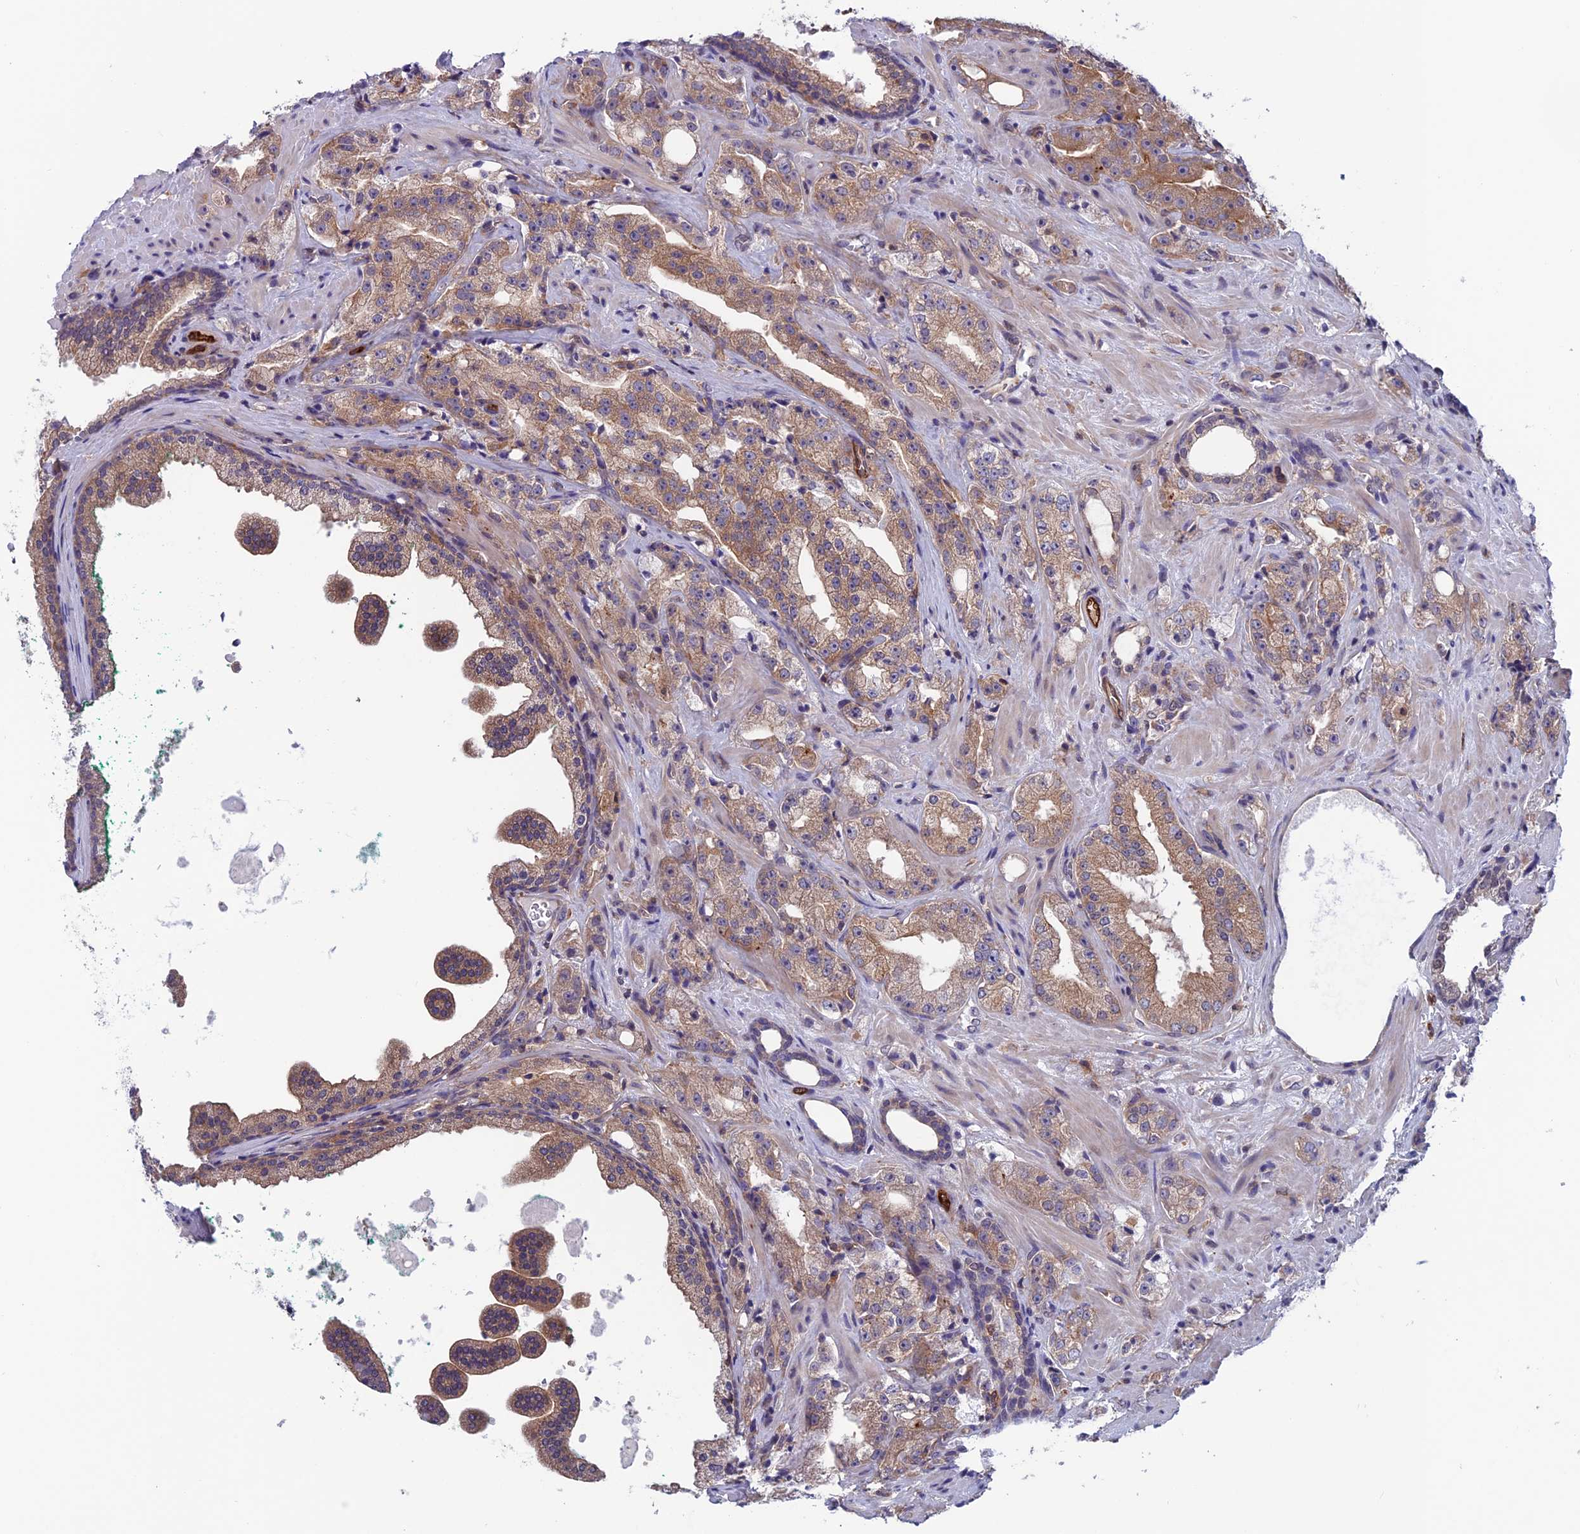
{"staining": {"intensity": "moderate", "quantity": ">75%", "location": "cytoplasmic/membranous"}, "tissue": "prostate cancer", "cell_type": "Tumor cells", "image_type": "cancer", "snomed": [{"axis": "morphology", "description": "Adenocarcinoma, High grade"}, {"axis": "topography", "description": "Prostate"}], "caption": "IHC photomicrograph of neoplastic tissue: prostate cancer (adenocarcinoma (high-grade)) stained using immunohistochemistry reveals medium levels of moderate protein expression localized specifically in the cytoplasmic/membranous of tumor cells, appearing as a cytoplasmic/membranous brown color.", "gene": "MAST2", "patient": {"sex": "male", "age": 64}}